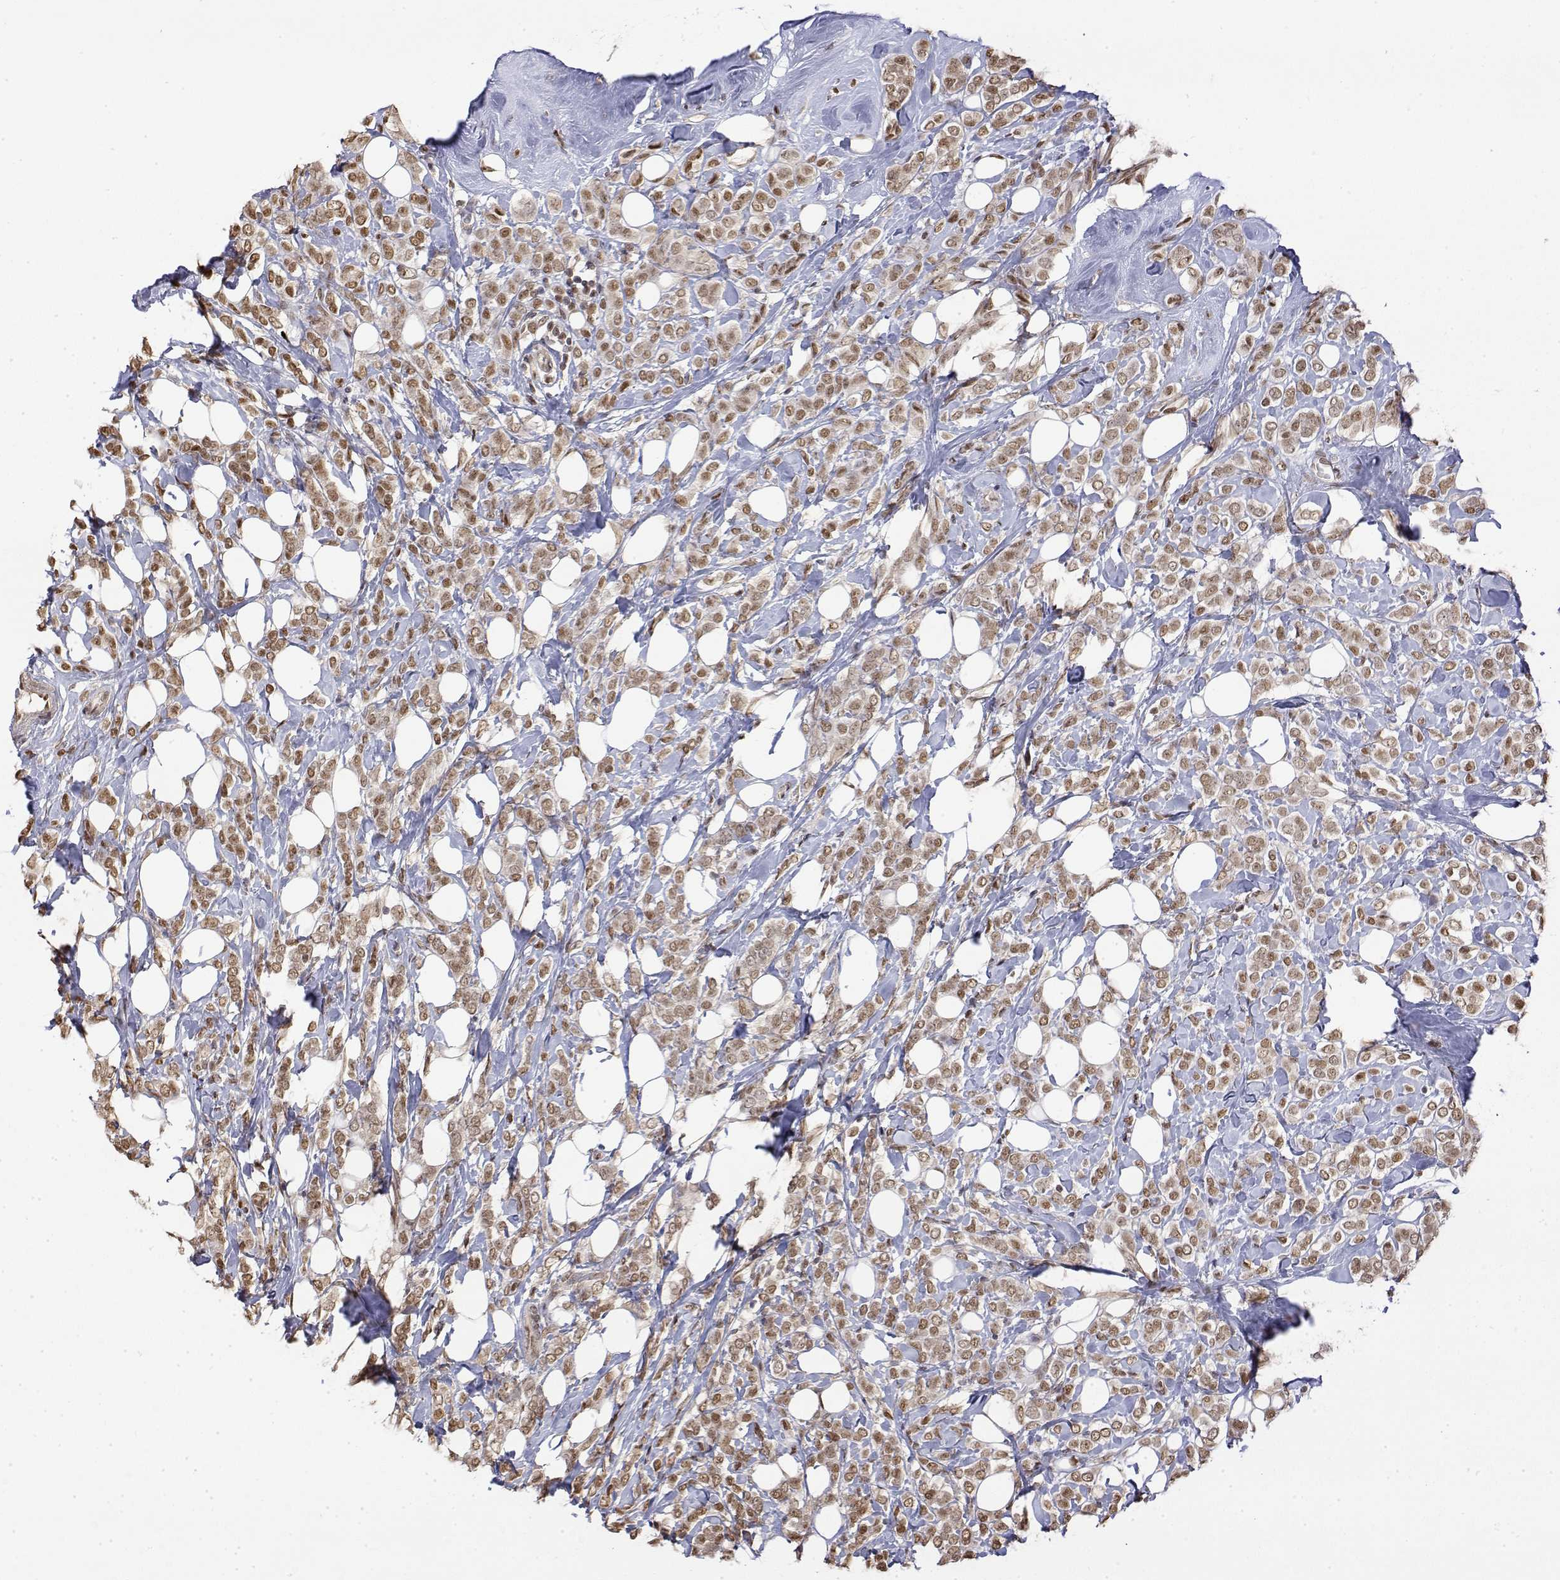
{"staining": {"intensity": "moderate", "quantity": ">75%", "location": "nuclear"}, "tissue": "breast cancer", "cell_type": "Tumor cells", "image_type": "cancer", "snomed": [{"axis": "morphology", "description": "Lobular carcinoma"}, {"axis": "topography", "description": "Breast"}], "caption": "The histopathology image demonstrates immunohistochemical staining of breast cancer. There is moderate nuclear positivity is present in approximately >75% of tumor cells. The staining is performed using DAB brown chromogen to label protein expression. The nuclei are counter-stained blue using hematoxylin.", "gene": "TPI1", "patient": {"sex": "female", "age": 49}}